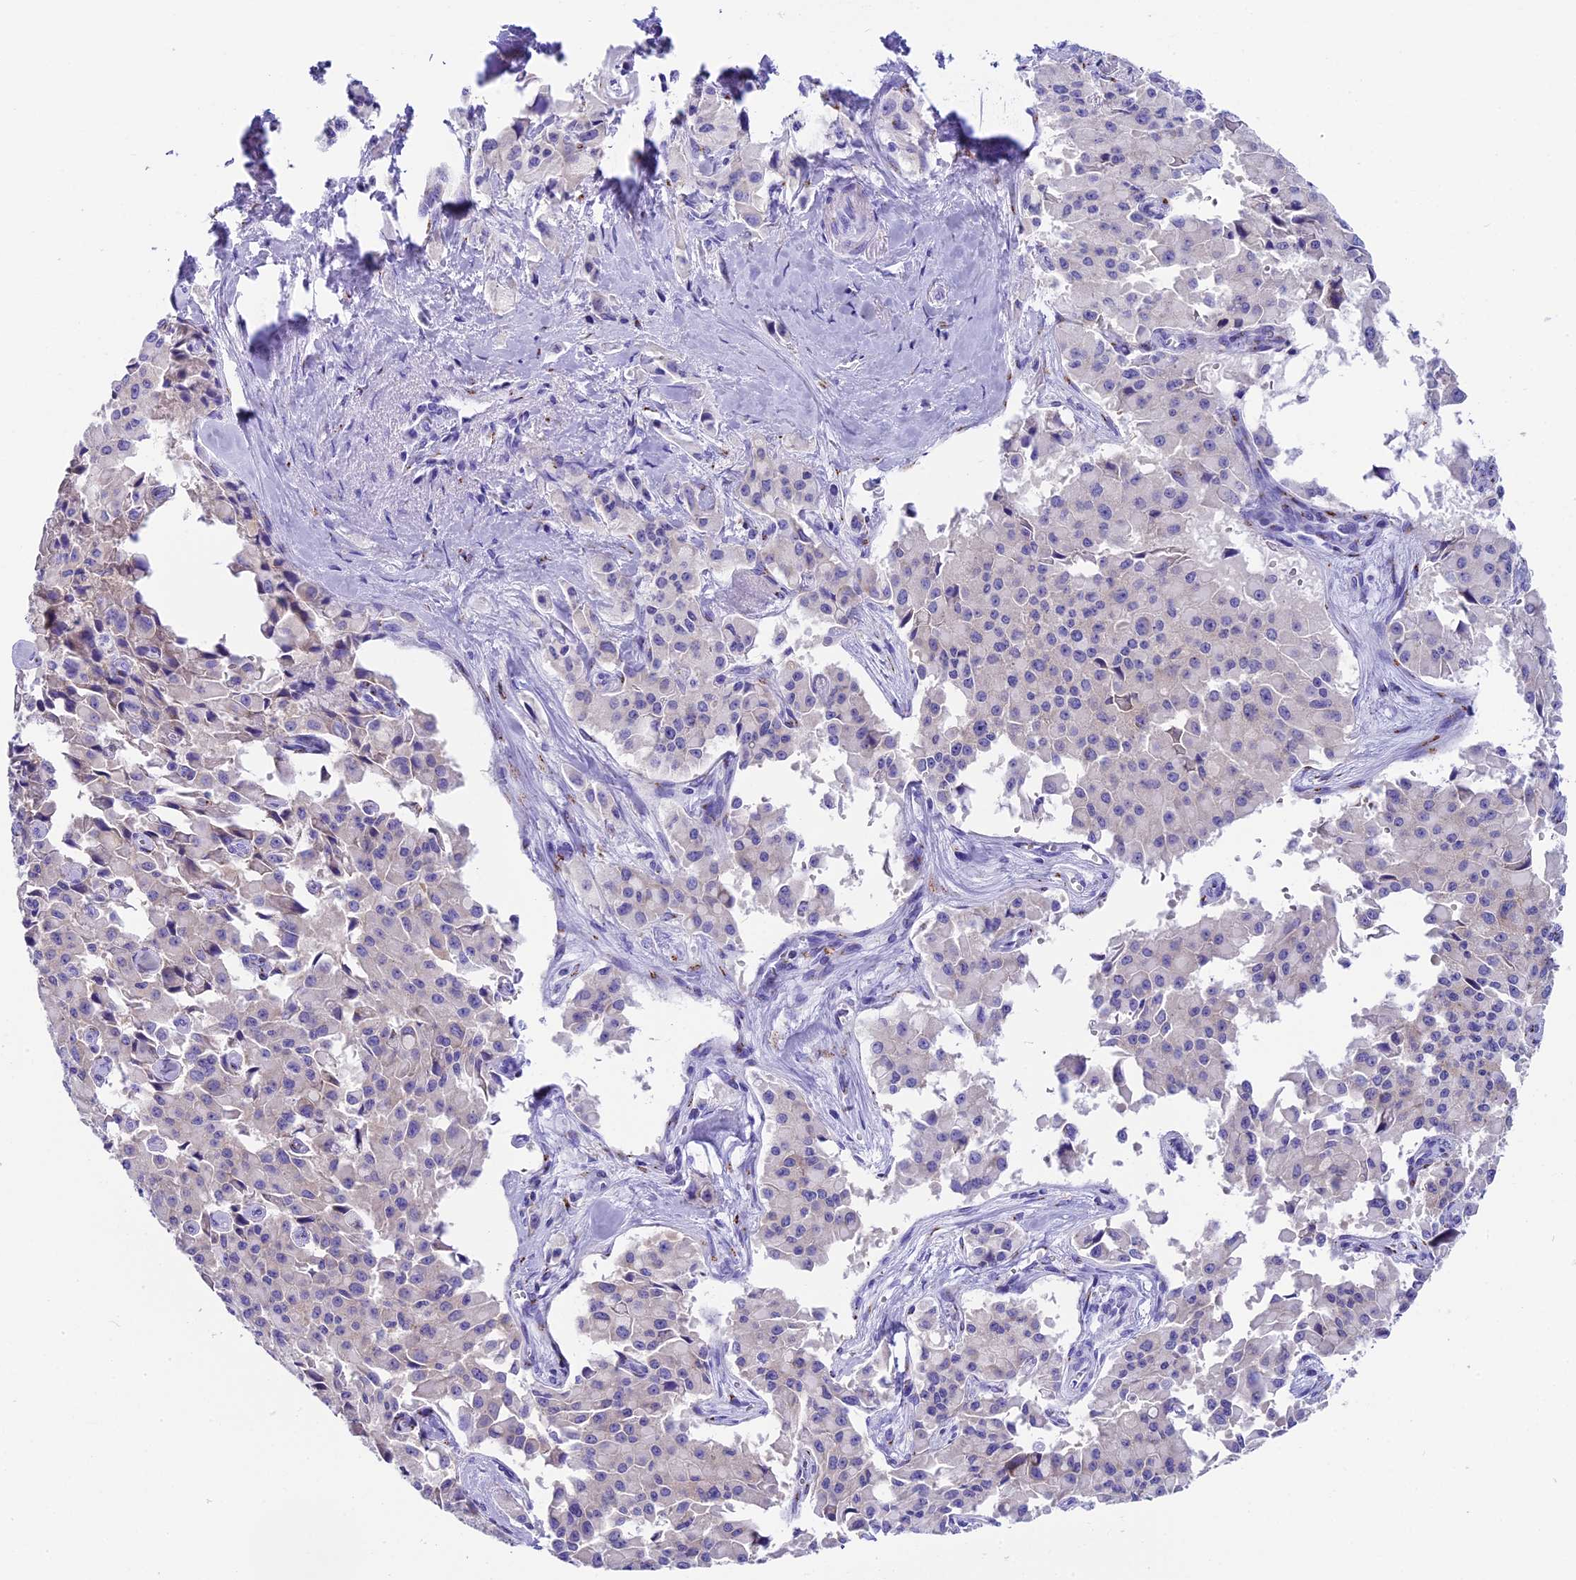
{"staining": {"intensity": "negative", "quantity": "none", "location": "none"}, "tissue": "pancreatic cancer", "cell_type": "Tumor cells", "image_type": "cancer", "snomed": [{"axis": "morphology", "description": "Adenocarcinoma, NOS"}, {"axis": "topography", "description": "Pancreas"}], "caption": "Tumor cells show no significant protein staining in pancreatic cancer.", "gene": "AP3B2", "patient": {"sex": "male", "age": 65}}